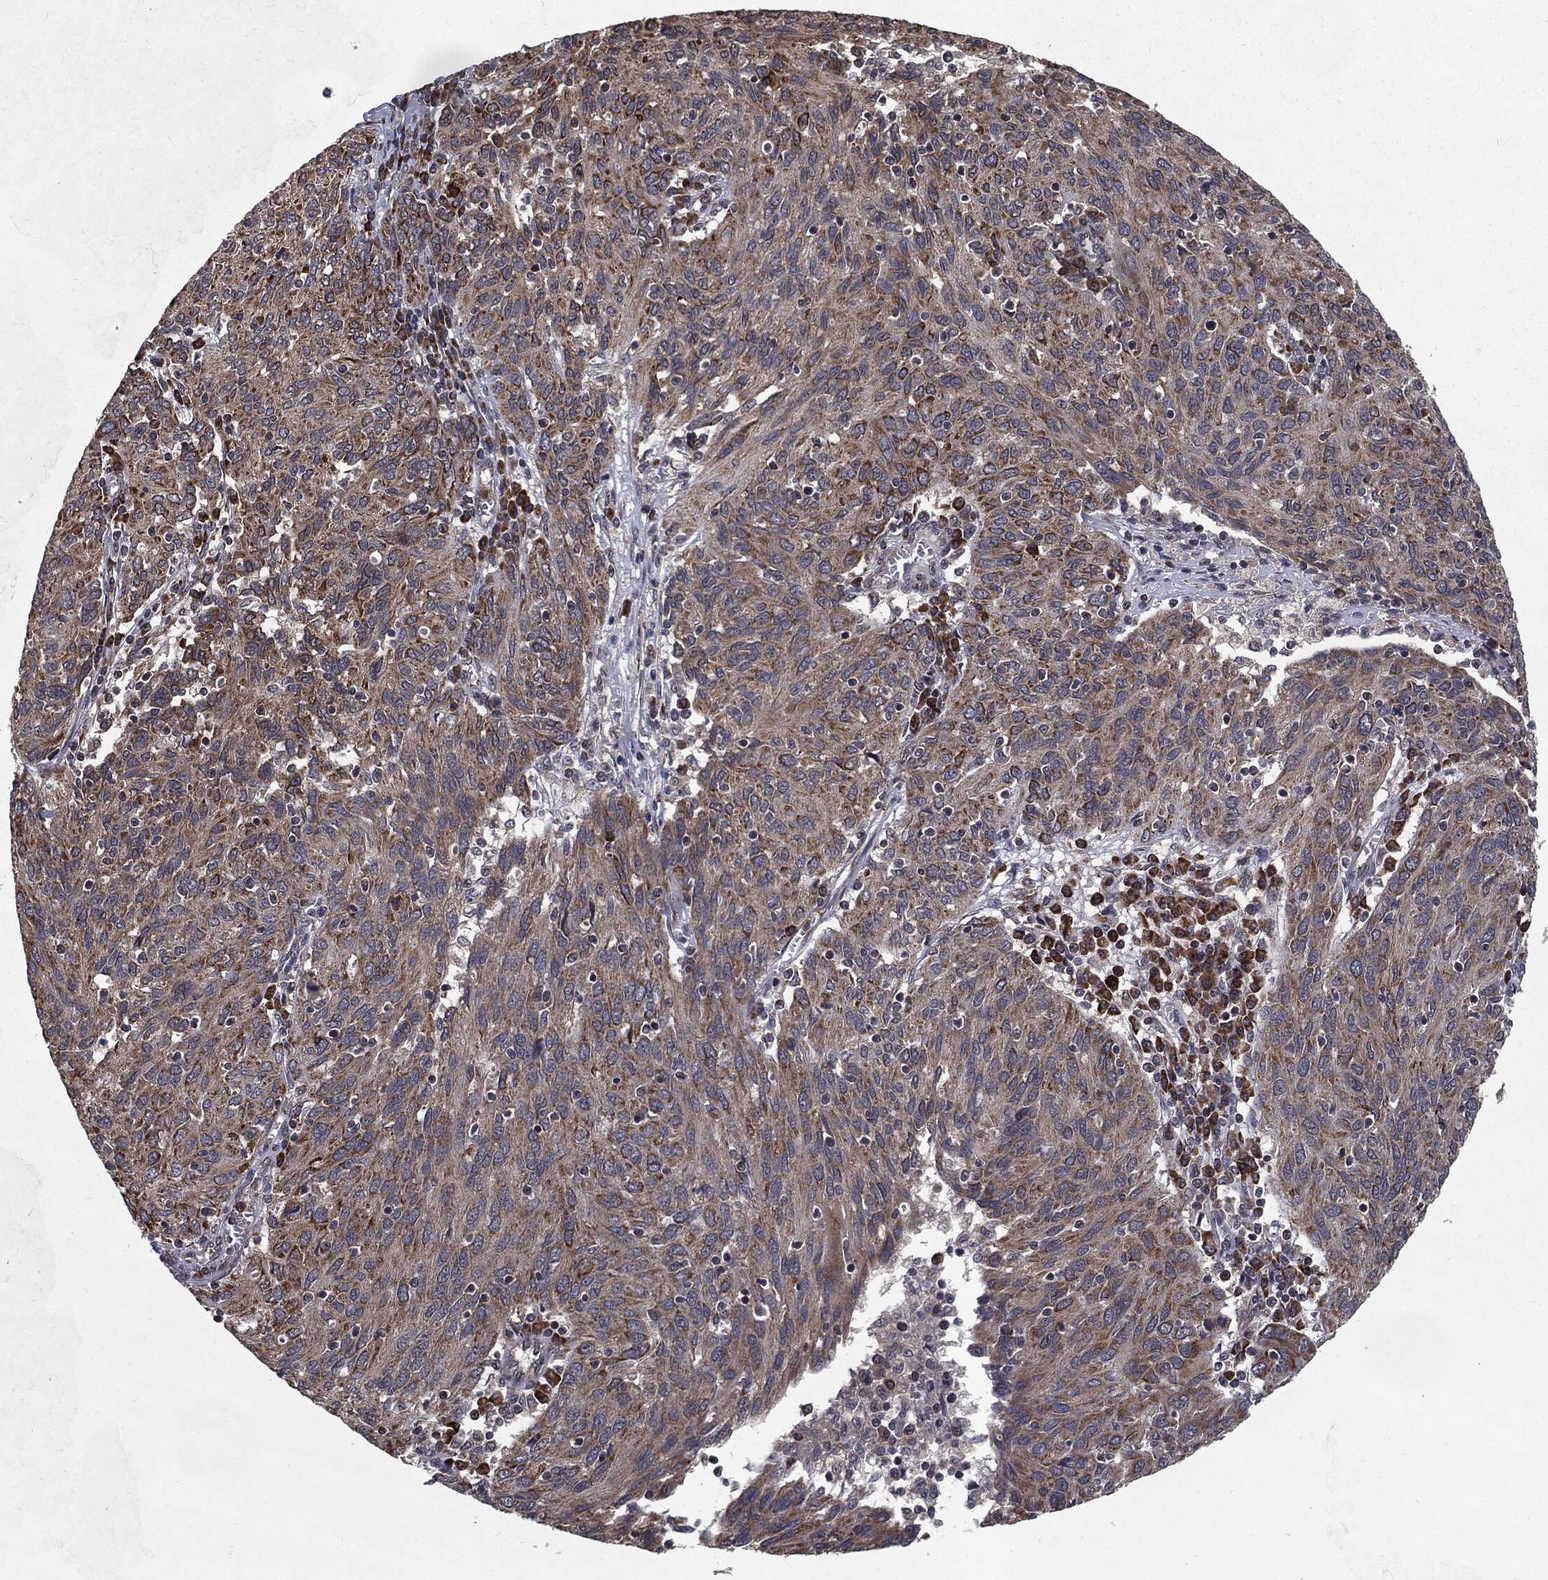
{"staining": {"intensity": "moderate", "quantity": "25%-75%", "location": "cytoplasmic/membranous"}, "tissue": "ovarian cancer", "cell_type": "Tumor cells", "image_type": "cancer", "snomed": [{"axis": "morphology", "description": "Carcinoma, endometroid"}, {"axis": "topography", "description": "Ovary"}], "caption": "Immunohistochemical staining of endometroid carcinoma (ovarian) displays moderate cytoplasmic/membranous protein positivity in approximately 25%-75% of tumor cells.", "gene": "HDAC5", "patient": {"sex": "female", "age": 50}}